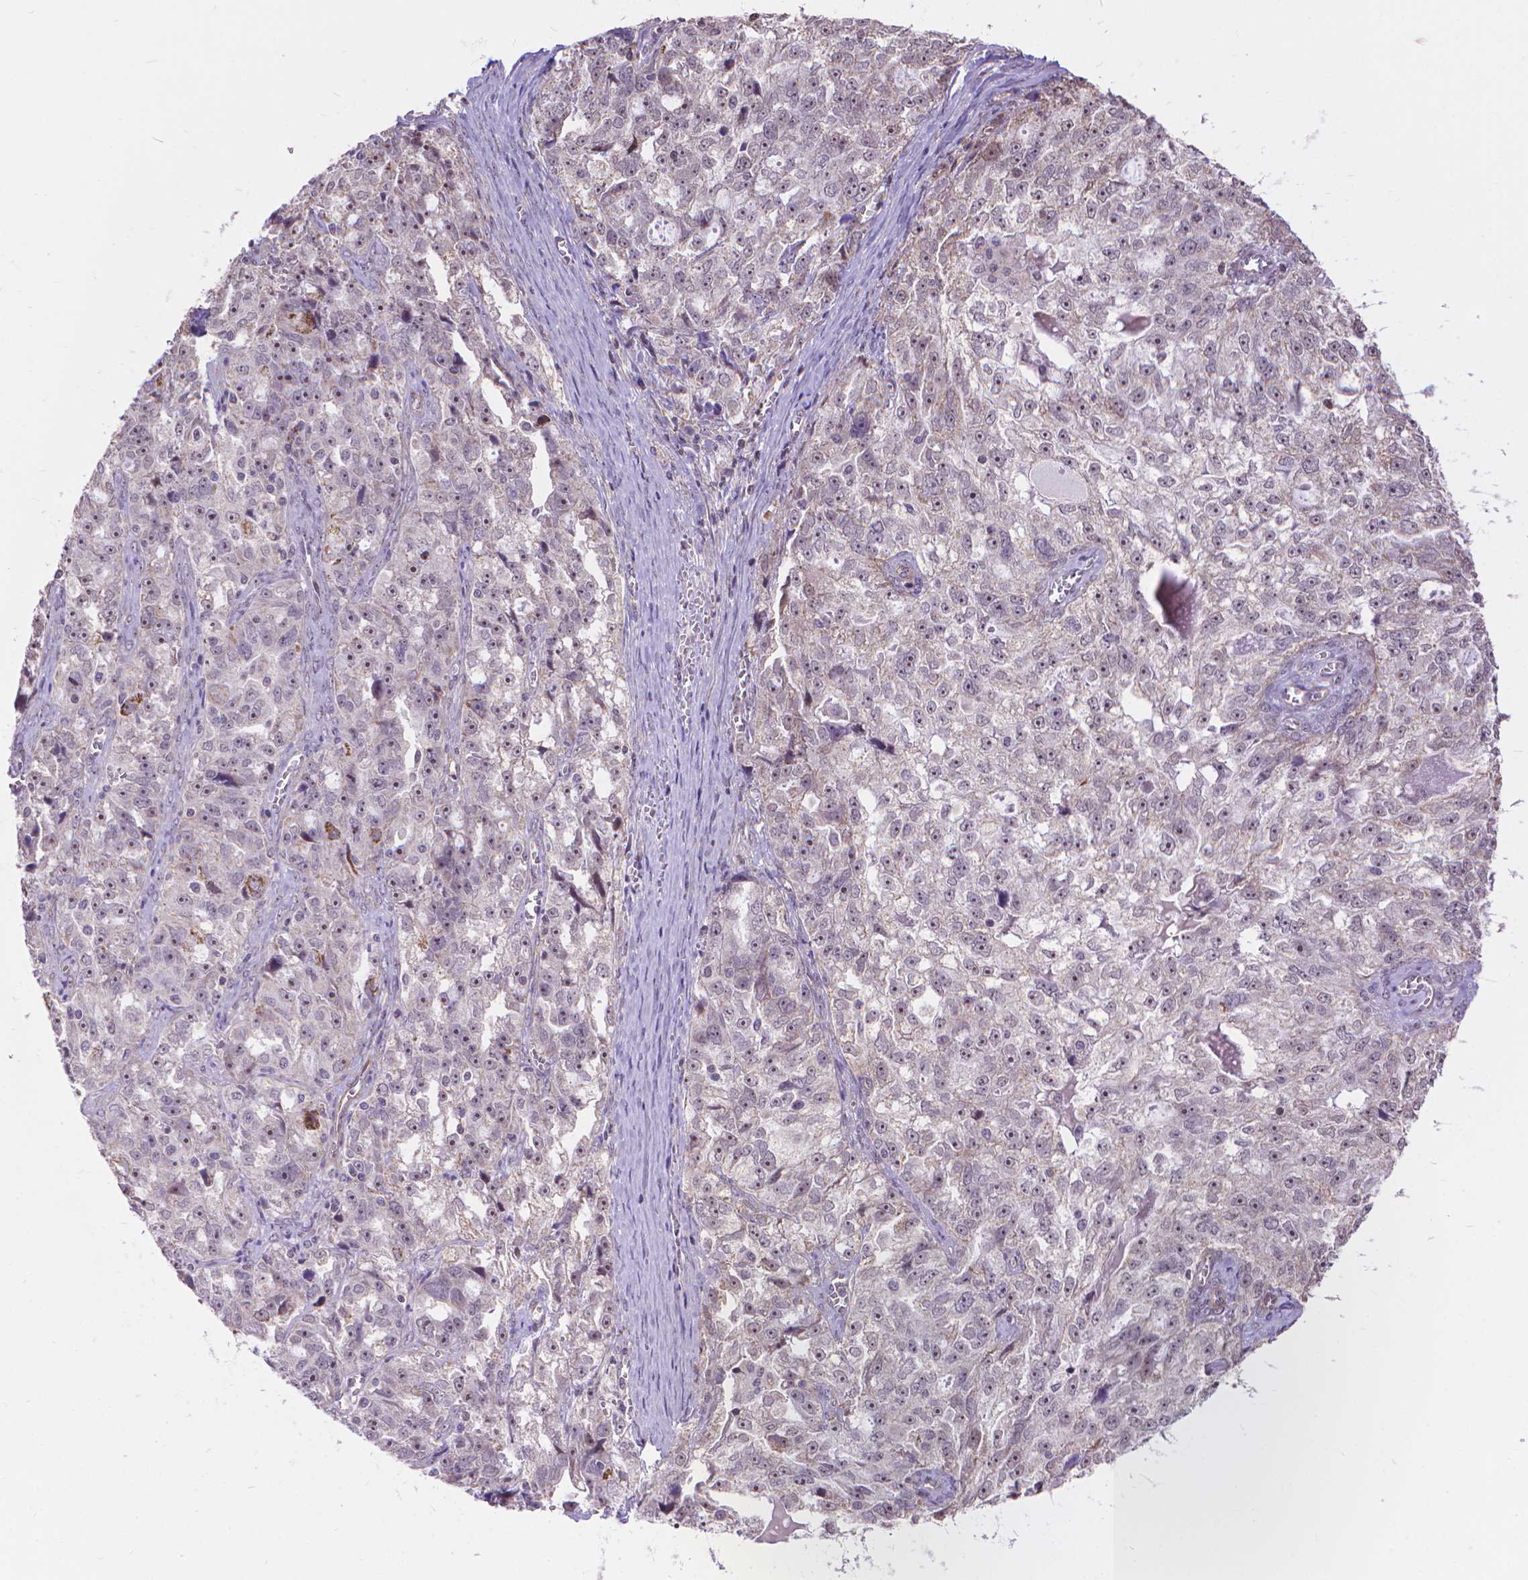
{"staining": {"intensity": "negative", "quantity": "none", "location": "none"}, "tissue": "ovarian cancer", "cell_type": "Tumor cells", "image_type": "cancer", "snomed": [{"axis": "morphology", "description": "Cystadenocarcinoma, serous, NOS"}, {"axis": "topography", "description": "Ovary"}], "caption": "Protein analysis of ovarian cancer (serous cystadenocarcinoma) reveals no significant expression in tumor cells.", "gene": "TMEM135", "patient": {"sex": "female", "age": 51}}